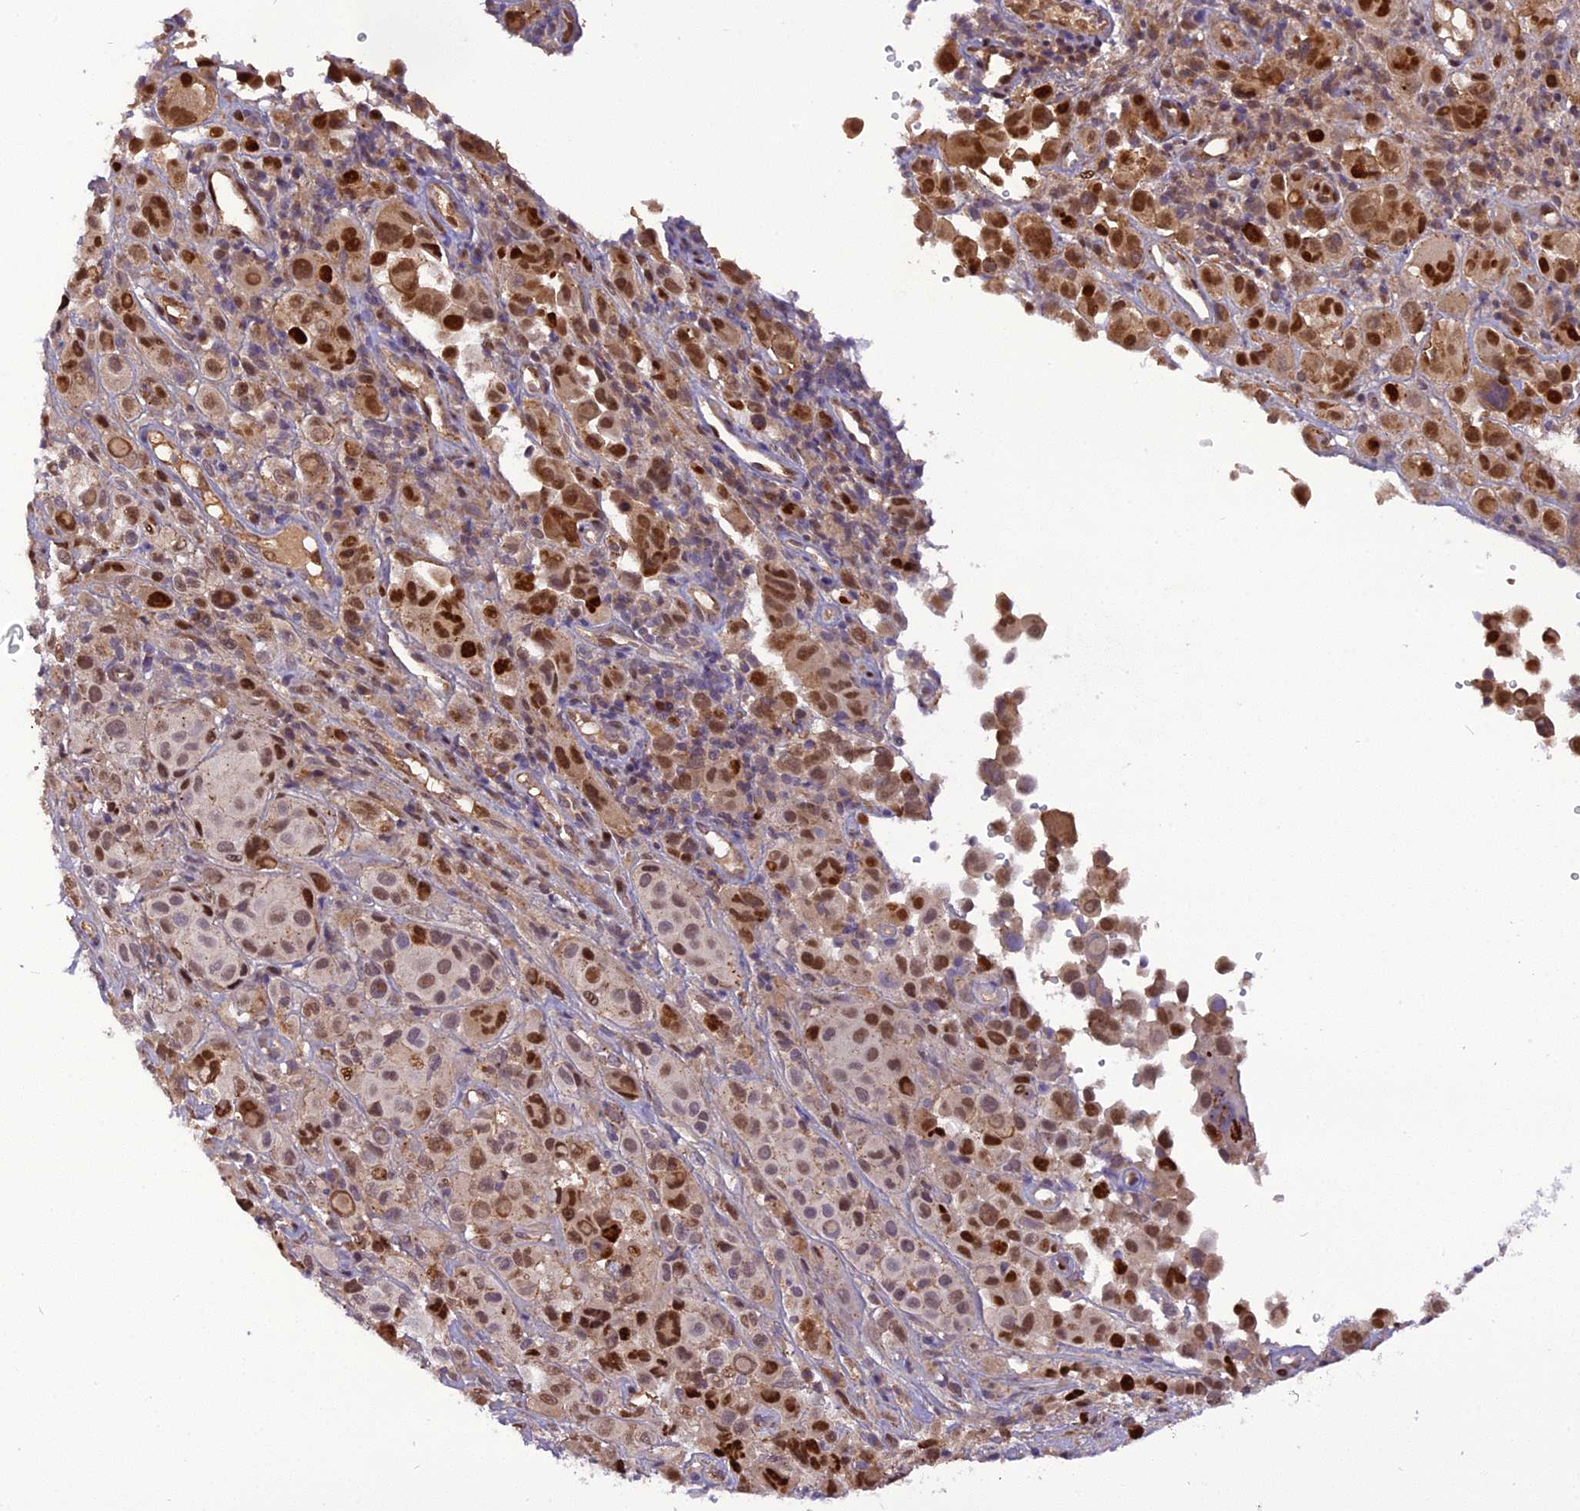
{"staining": {"intensity": "strong", "quantity": "25%-75%", "location": "cytoplasmic/membranous,nuclear"}, "tissue": "melanoma", "cell_type": "Tumor cells", "image_type": "cancer", "snomed": [{"axis": "morphology", "description": "Malignant melanoma, NOS"}, {"axis": "topography", "description": "Skin of trunk"}], "caption": "The micrograph demonstrates staining of malignant melanoma, revealing strong cytoplasmic/membranous and nuclear protein expression (brown color) within tumor cells.", "gene": "MICALL1", "patient": {"sex": "male", "age": 71}}